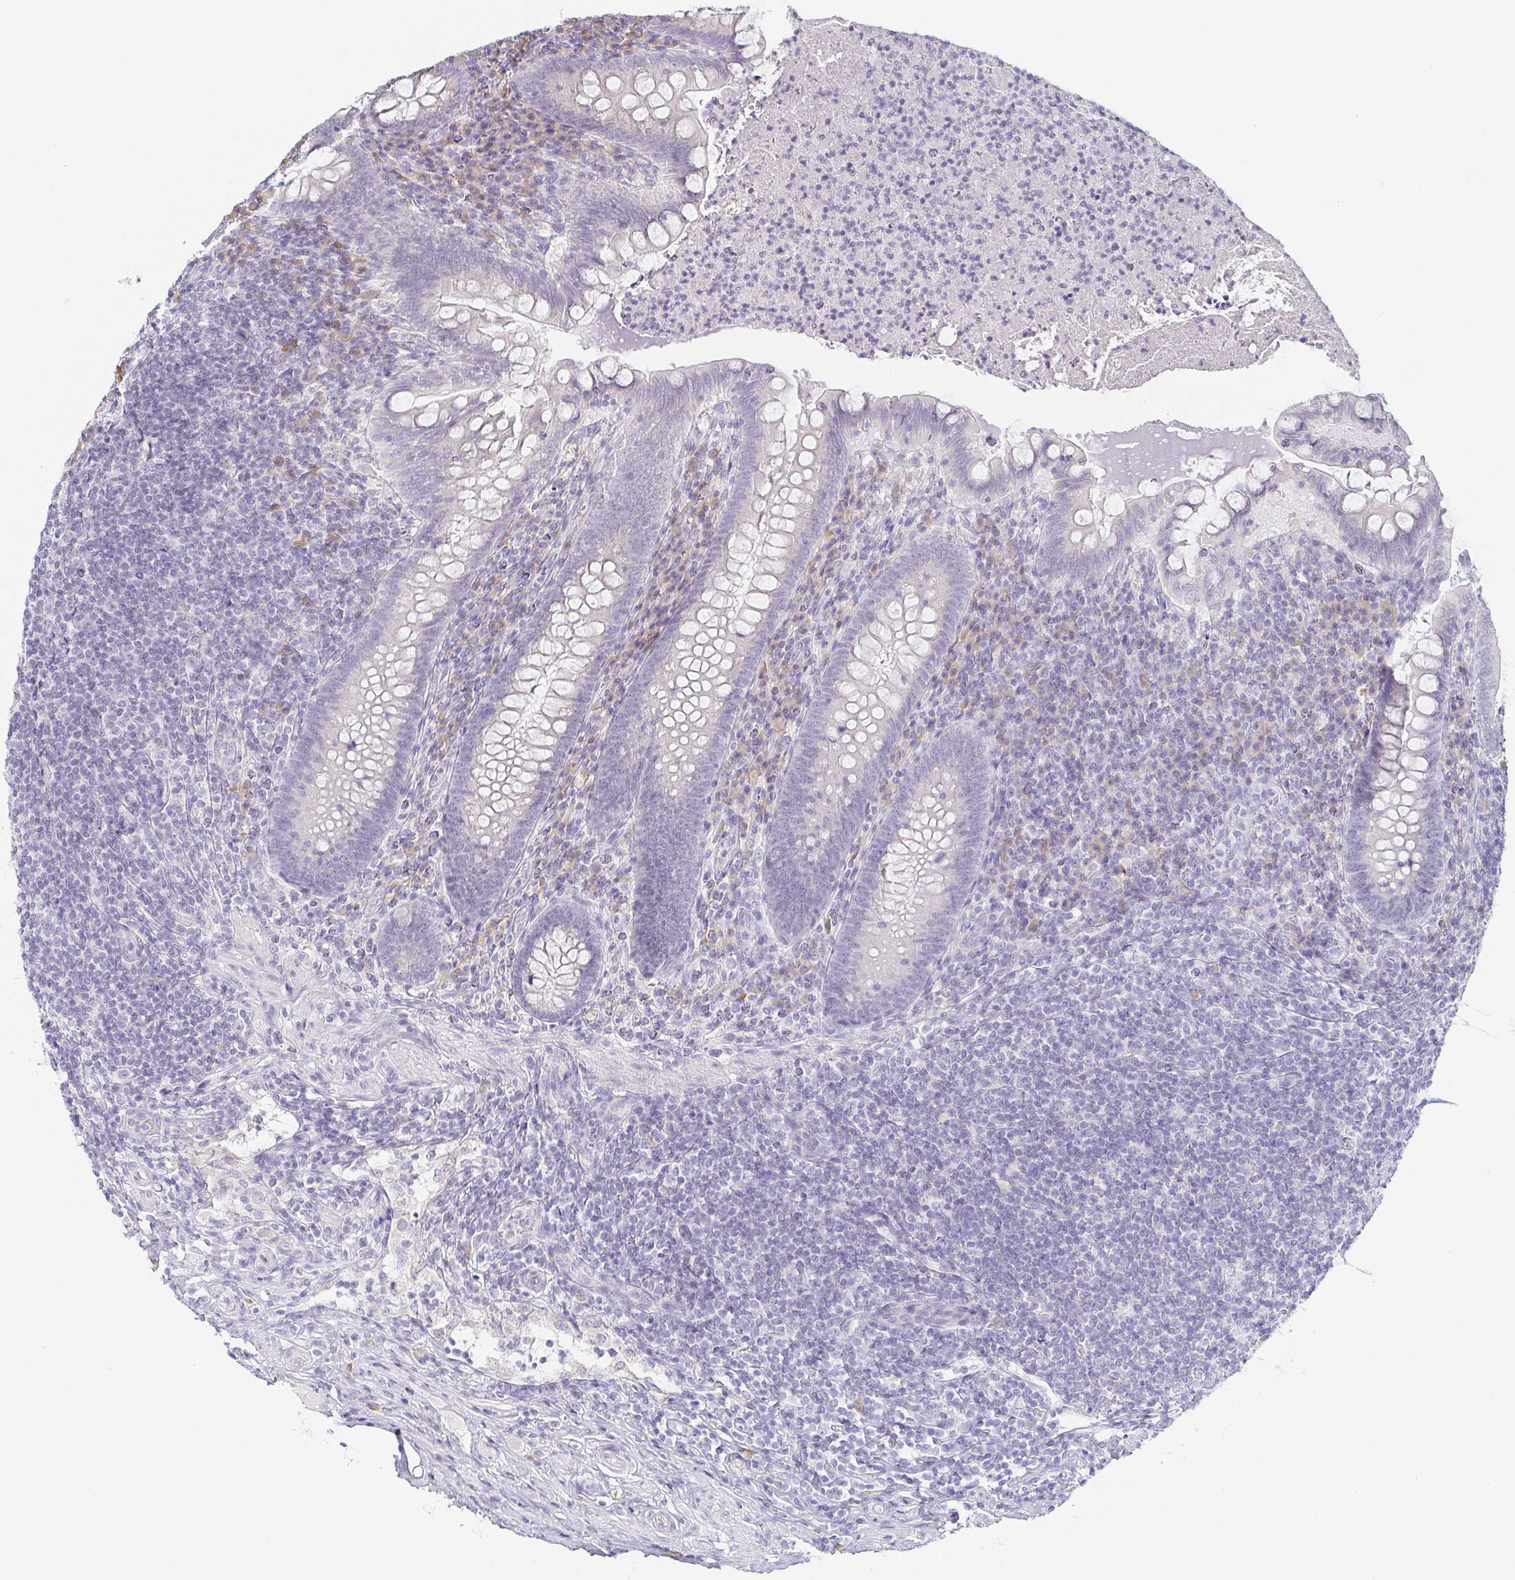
{"staining": {"intensity": "negative", "quantity": "none", "location": "none"}, "tissue": "appendix", "cell_type": "Glandular cells", "image_type": "normal", "snomed": [{"axis": "morphology", "description": "Normal tissue, NOS"}, {"axis": "topography", "description": "Appendix"}], "caption": "Micrograph shows no protein expression in glandular cells of benign appendix.", "gene": "PRR27", "patient": {"sex": "male", "age": 47}}